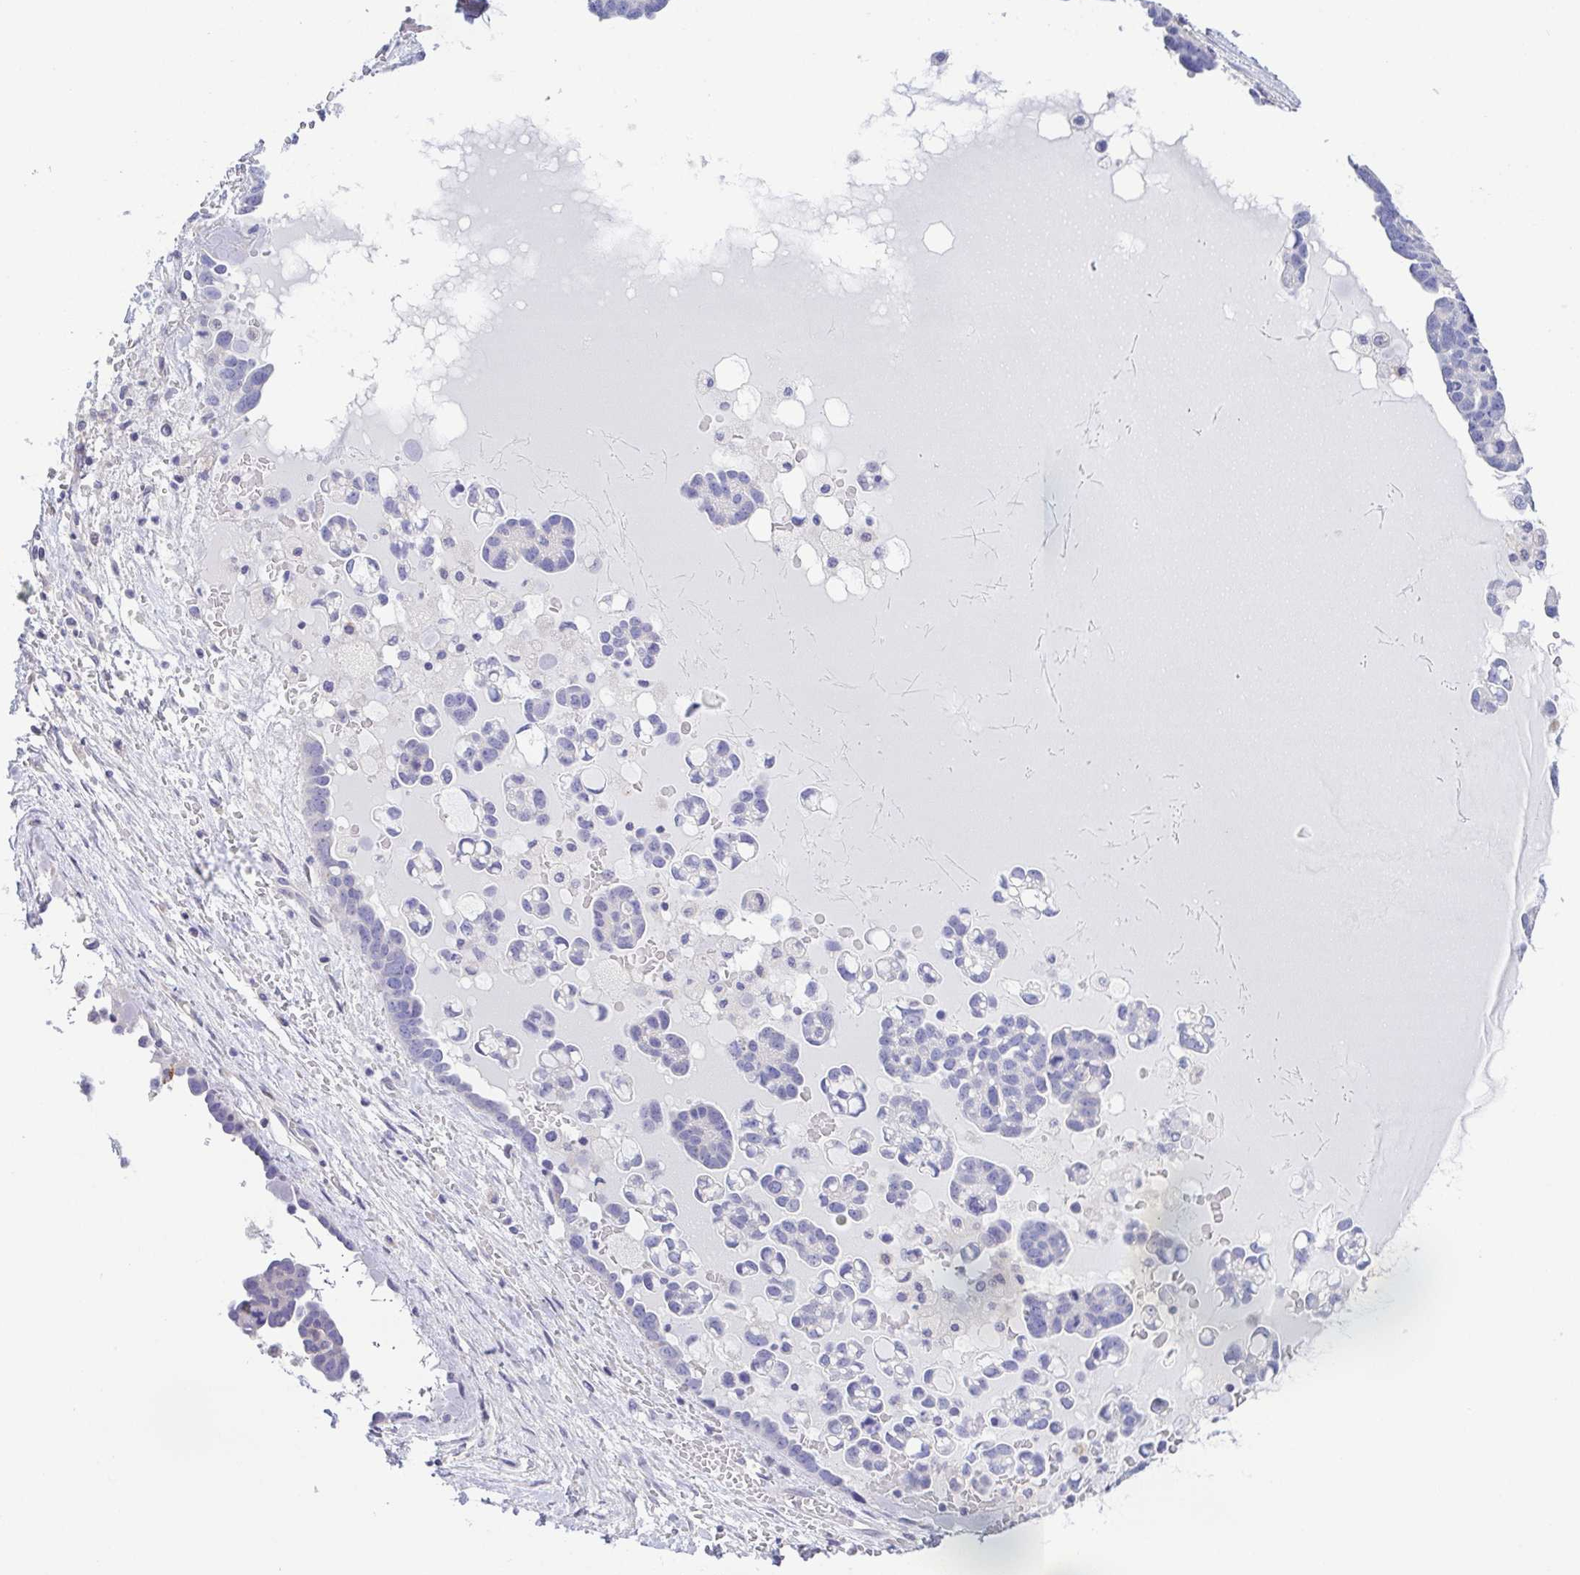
{"staining": {"intensity": "negative", "quantity": "none", "location": "none"}, "tissue": "ovarian cancer", "cell_type": "Tumor cells", "image_type": "cancer", "snomed": [{"axis": "morphology", "description": "Cystadenocarcinoma, serous, NOS"}, {"axis": "topography", "description": "Ovary"}], "caption": "Tumor cells show no significant protein expression in ovarian cancer.", "gene": "PKDREJ", "patient": {"sex": "female", "age": 54}}